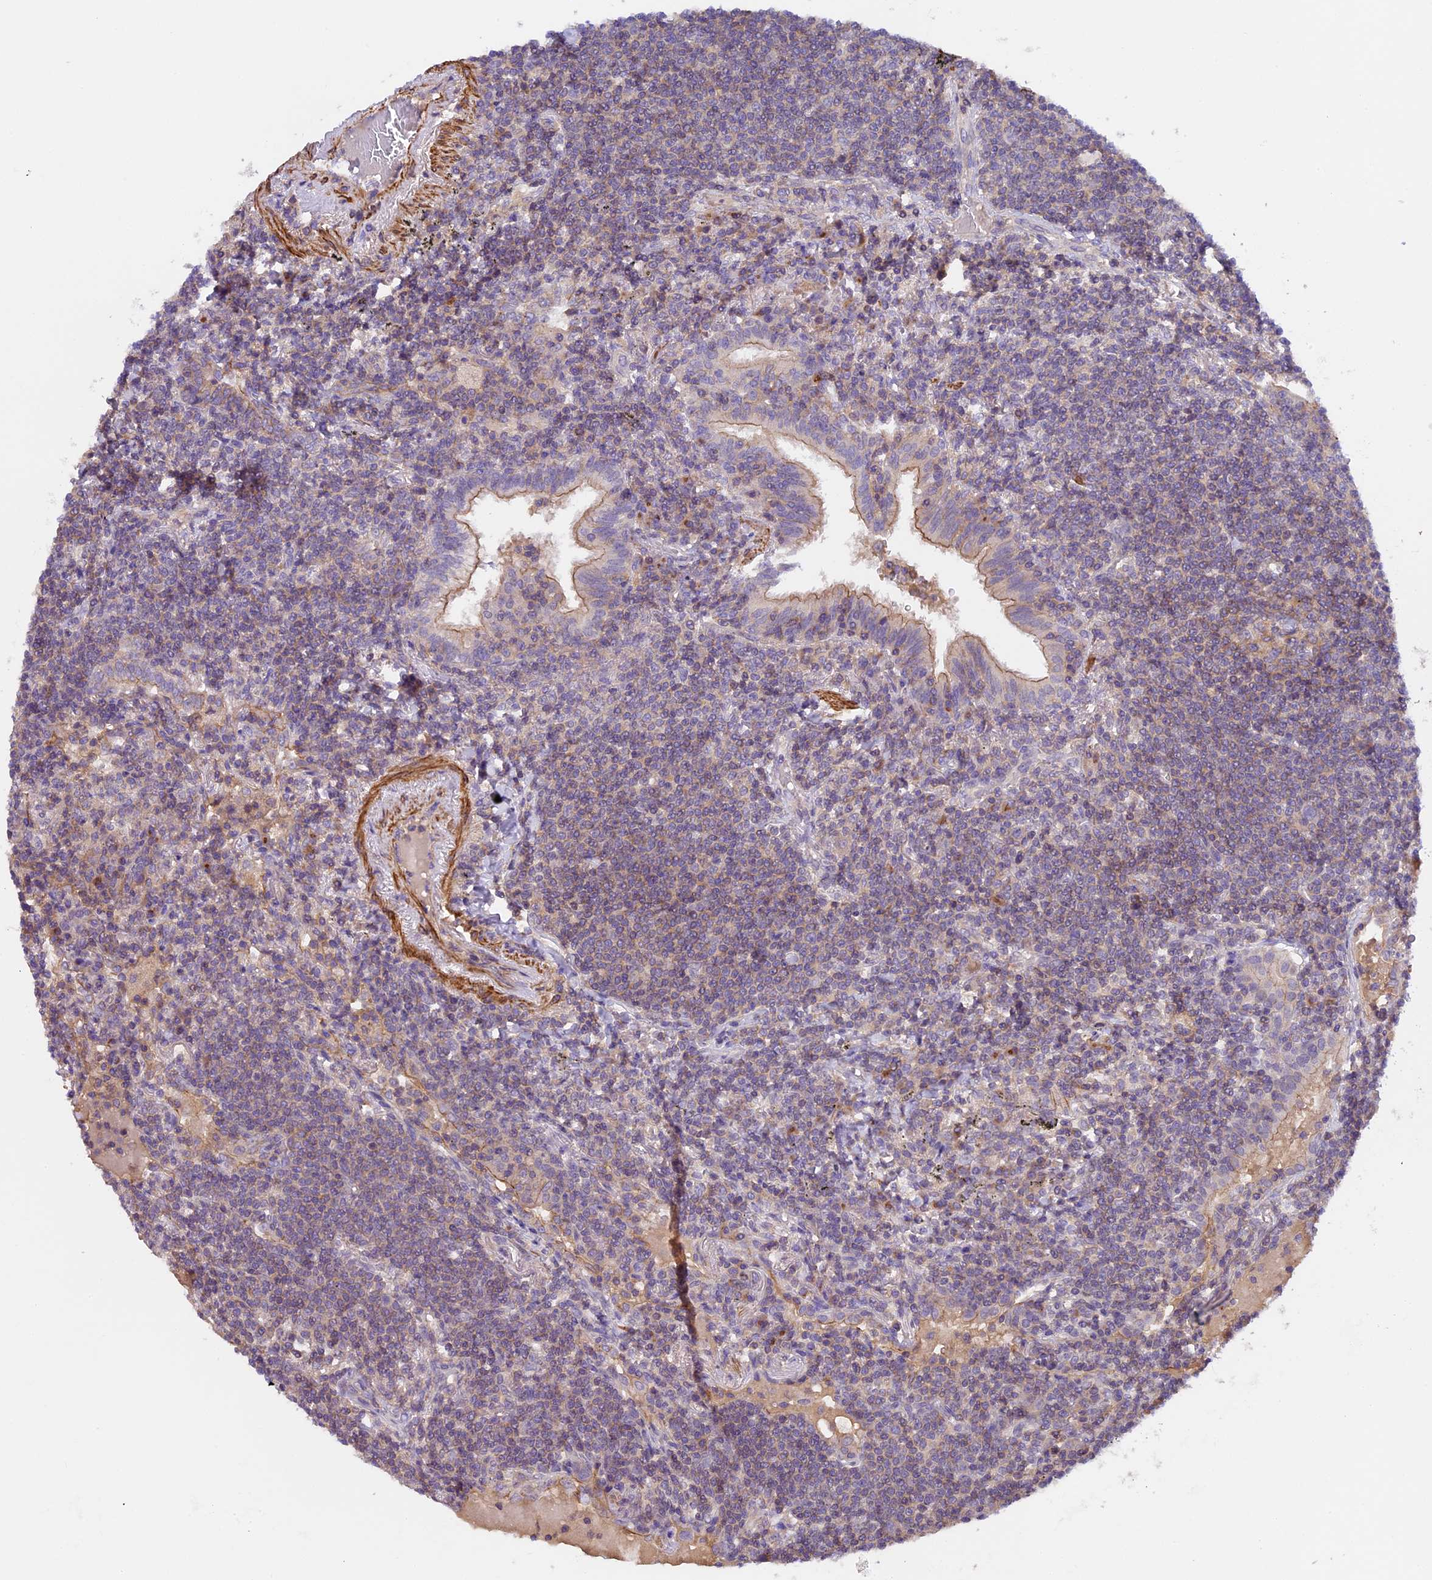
{"staining": {"intensity": "weak", "quantity": "25%-75%", "location": "cytoplasmic/membranous"}, "tissue": "lymphoma", "cell_type": "Tumor cells", "image_type": "cancer", "snomed": [{"axis": "morphology", "description": "Malignant lymphoma, non-Hodgkin's type, Low grade"}, {"axis": "topography", "description": "Lung"}], "caption": "High-power microscopy captured an IHC photomicrograph of lymphoma, revealing weak cytoplasmic/membranous staining in approximately 25%-75% of tumor cells.", "gene": "TBC1D1", "patient": {"sex": "female", "age": 71}}